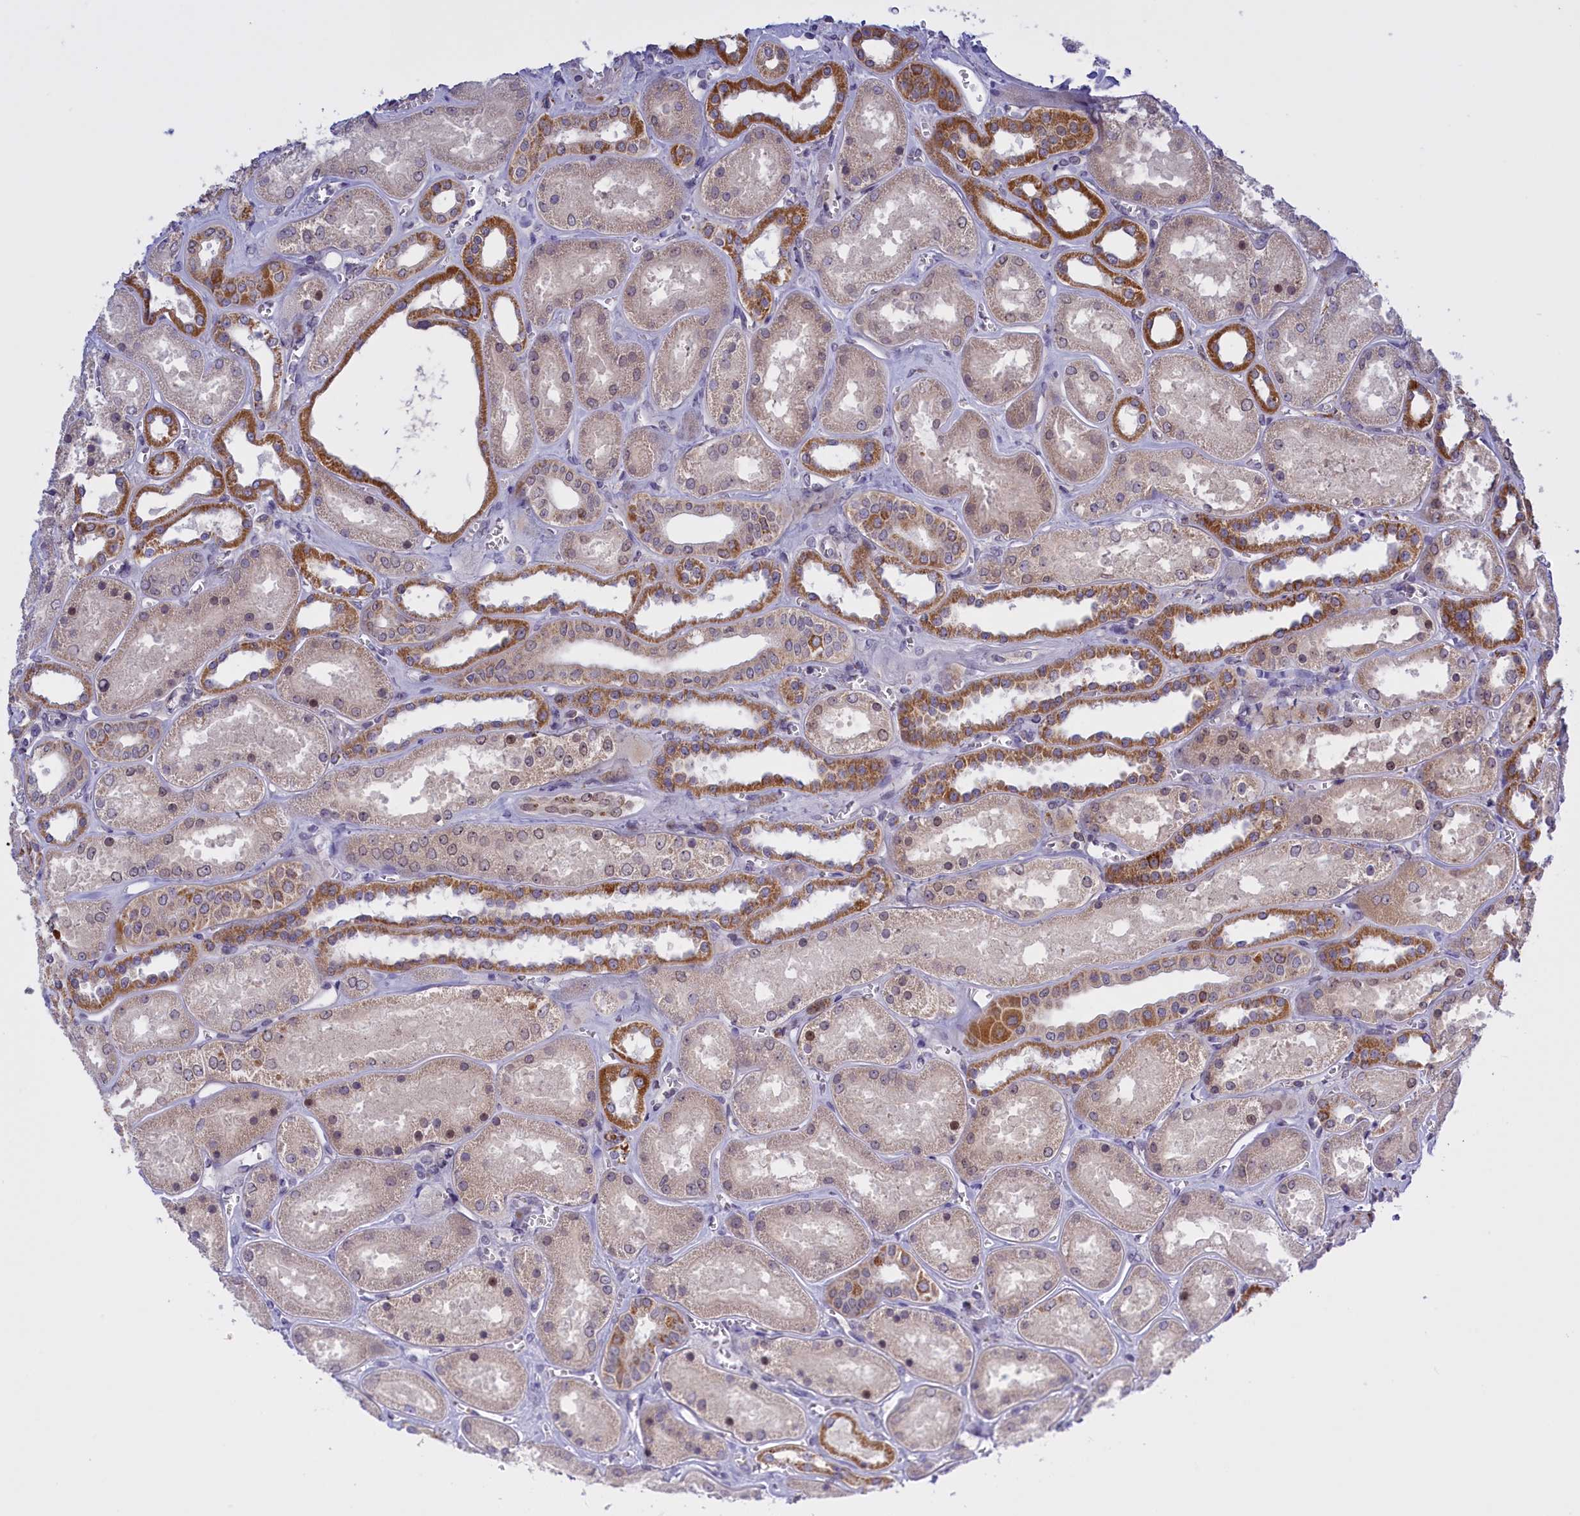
{"staining": {"intensity": "moderate", "quantity": "<25%", "location": "nuclear"}, "tissue": "kidney", "cell_type": "Cells in glomeruli", "image_type": "normal", "snomed": [{"axis": "morphology", "description": "Normal tissue, NOS"}, {"axis": "morphology", "description": "Adenocarcinoma, NOS"}, {"axis": "topography", "description": "Kidney"}], "caption": "IHC of unremarkable human kidney reveals low levels of moderate nuclear staining in about <25% of cells in glomeruli. (DAB IHC, brown staining for protein, blue staining for nuclei).", "gene": "FAM149B1", "patient": {"sex": "female", "age": 68}}